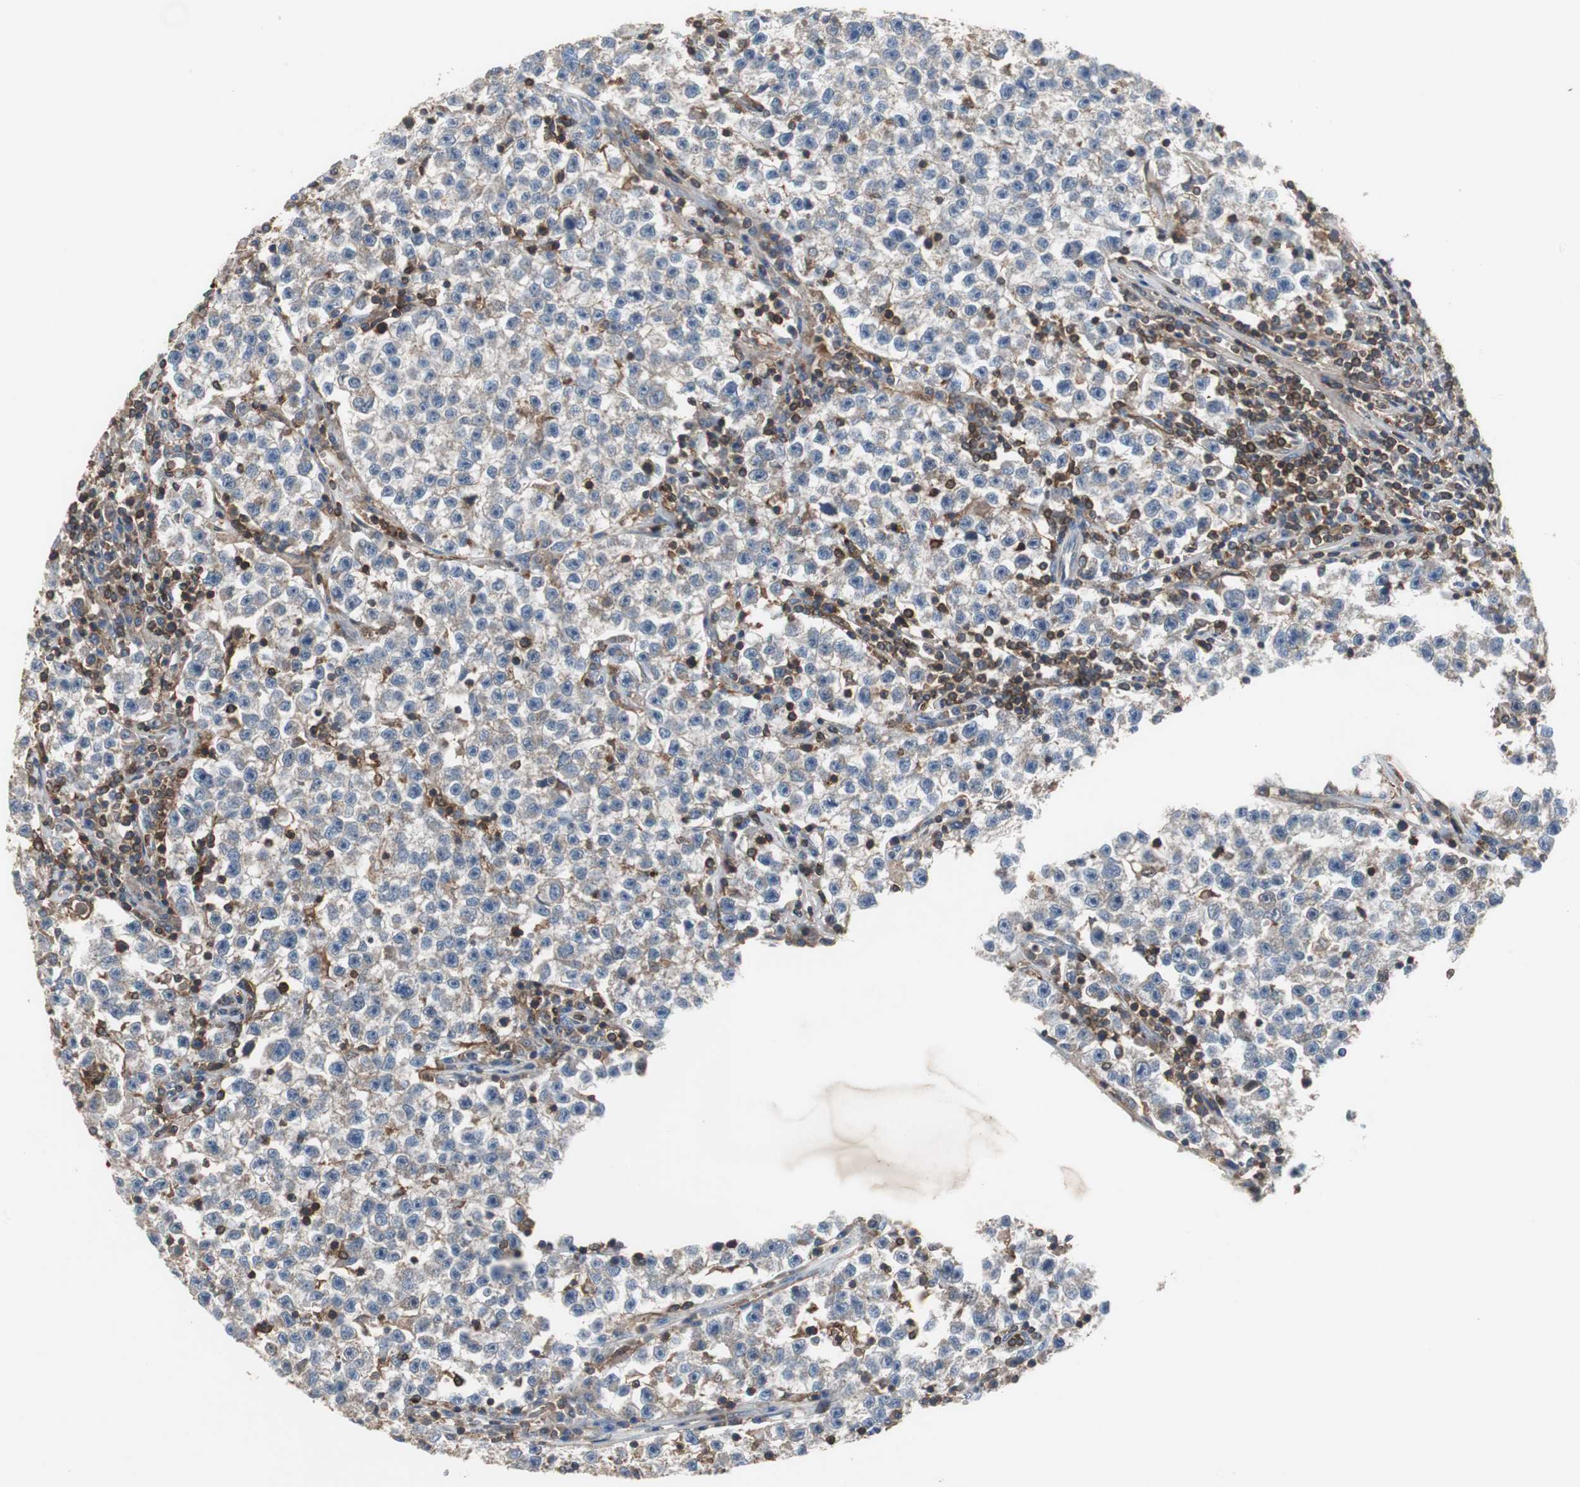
{"staining": {"intensity": "weak", "quantity": "<25%", "location": "cytoplasmic/membranous"}, "tissue": "testis cancer", "cell_type": "Tumor cells", "image_type": "cancer", "snomed": [{"axis": "morphology", "description": "Seminoma, NOS"}, {"axis": "topography", "description": "Testis"}], "caption": "A histopathology image of human testis cancer (seminoma) is negative for staining in tumor cells.", "gene": "CALB2", "patient": {"sex": "male", "age": 22}}